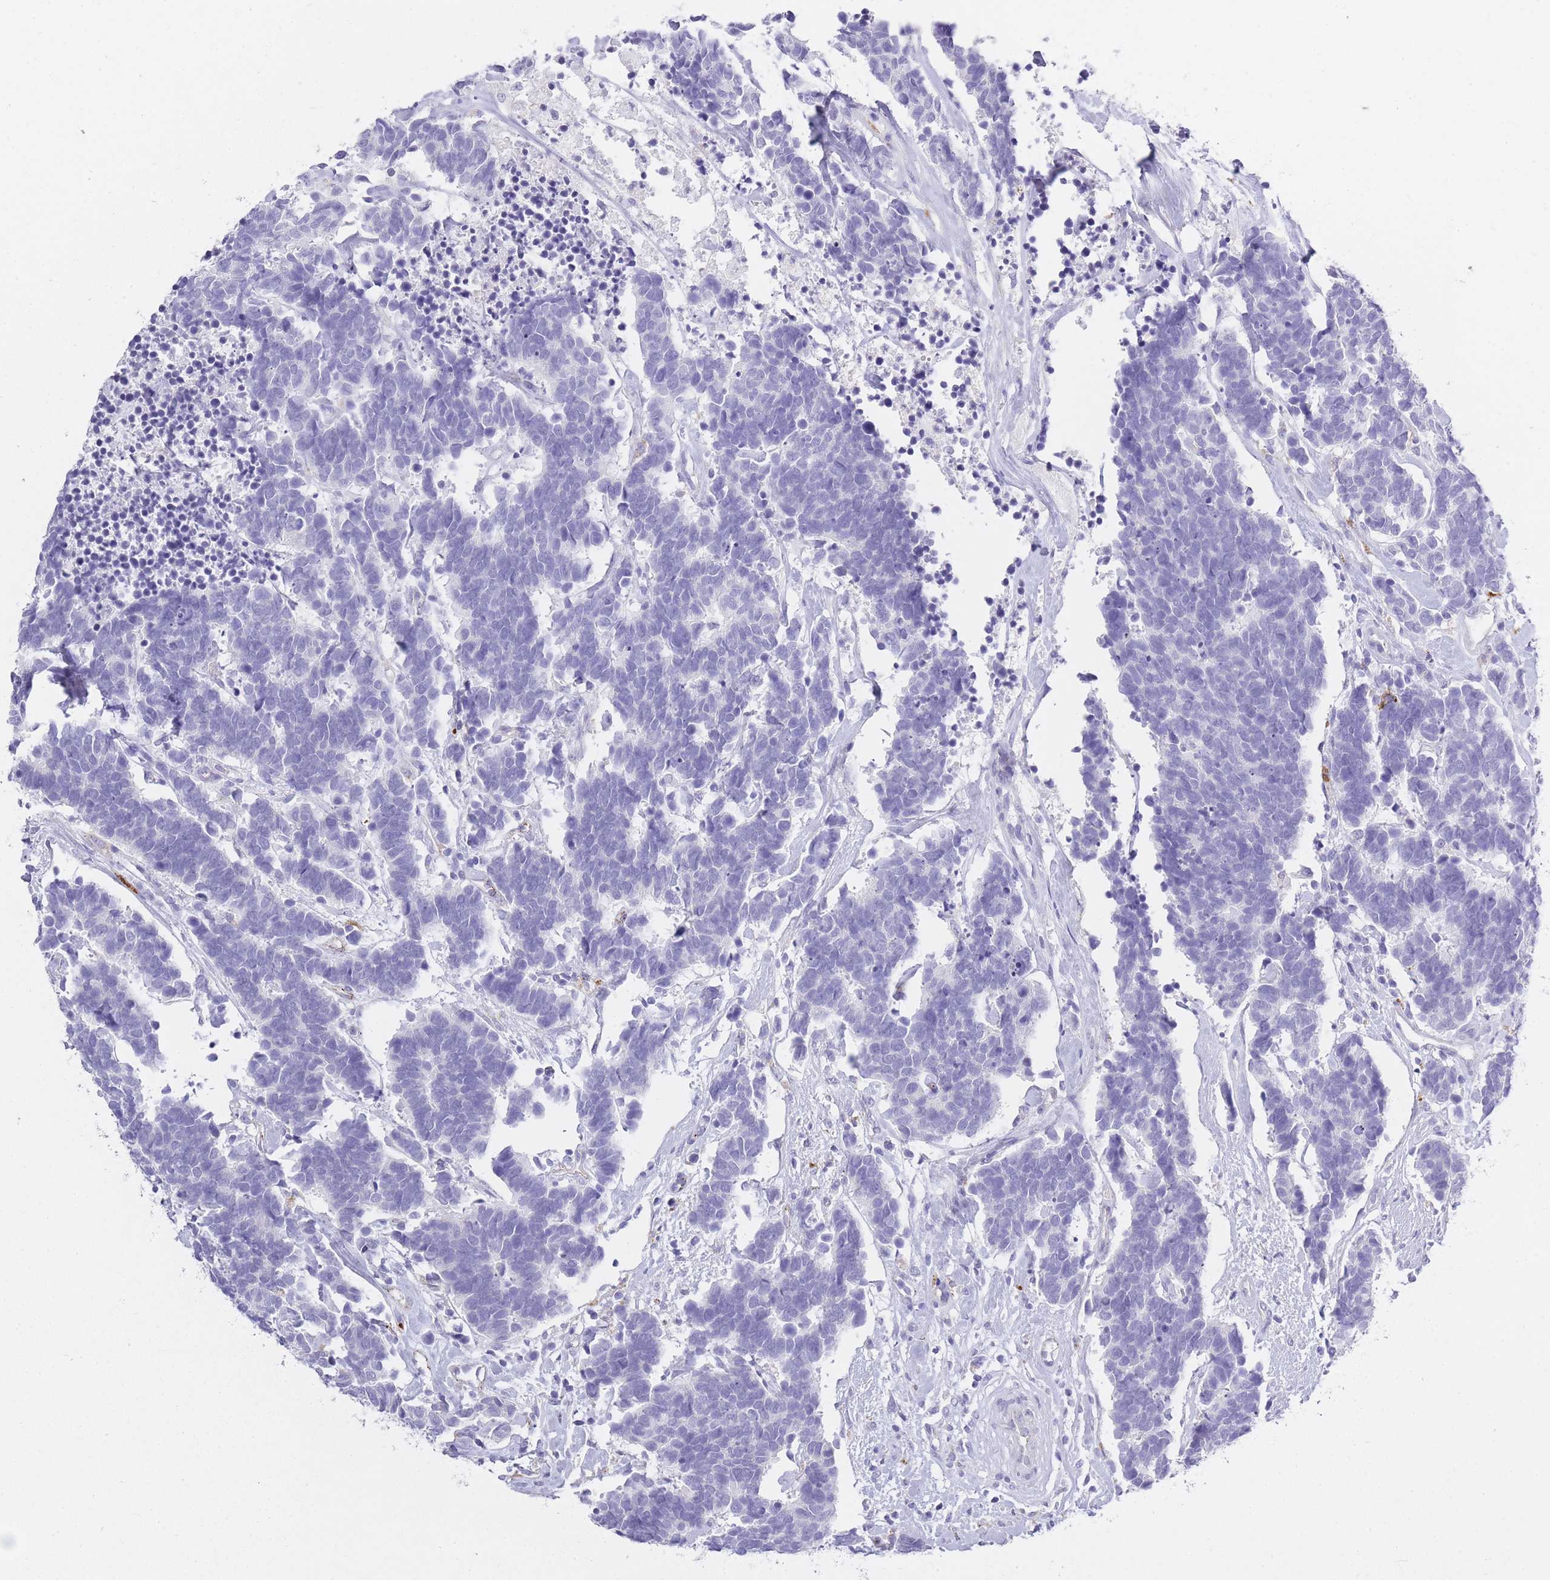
{"staining": {"intensity": "negative", "quantity": "none", "location": "none"}, "tissue": "carcinoid", "cell_type": "Tumor cells", "image_type": "cancer", "snomed": [{"axis": "morphology", "description": "Carcinoma, NOS"}, {"axis": "morphology", "description": "Carcinoid, malignant, NOS"}, {"axis": "topography", "description": "Urinary bladder"}], "caption": "High magnification brightfield microscopy of carcinoma stained with DAB (brown) and counterstained with hematoxylin (blue): tumor cells show no significant staining.", "gene": "RHO", "patient": {"sex": "male", "age": 57}}